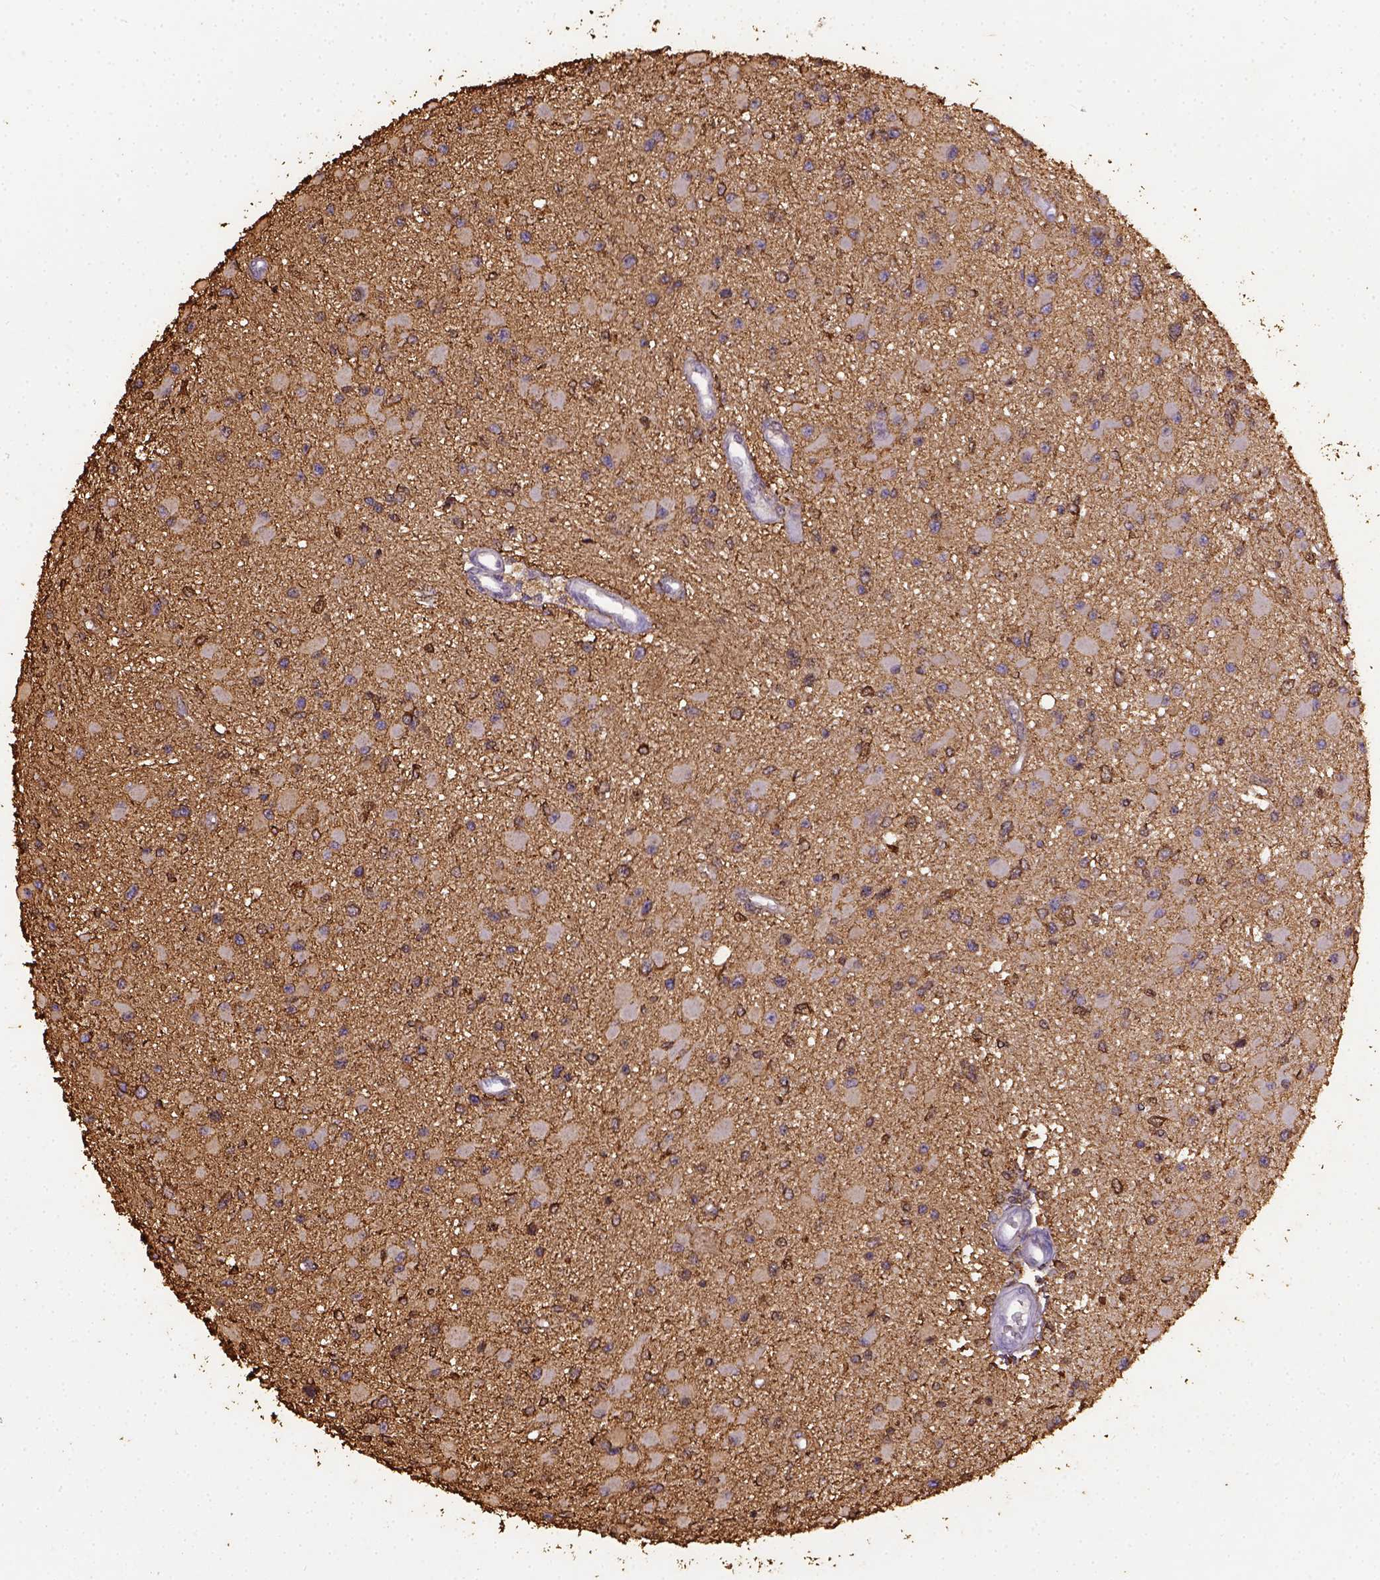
{"staining": {"intensity": "negative", "quantity": "none", "location": "none"}, "tissue": "glioma", "cell_type": "Tumor cells", "image_type": "cancer", "snomed": [{"axis": "morphology", "description": "Glioma, malignant, High grade"}, {"axis": "topography", "description": "Brain"}], "caption": "Immunohistochemistry of human malignant glioma (high-grade) reveals no expression in tumor cells.", "gene": "B3GAT1", "patient": {"sex": "male", "age": 54}}